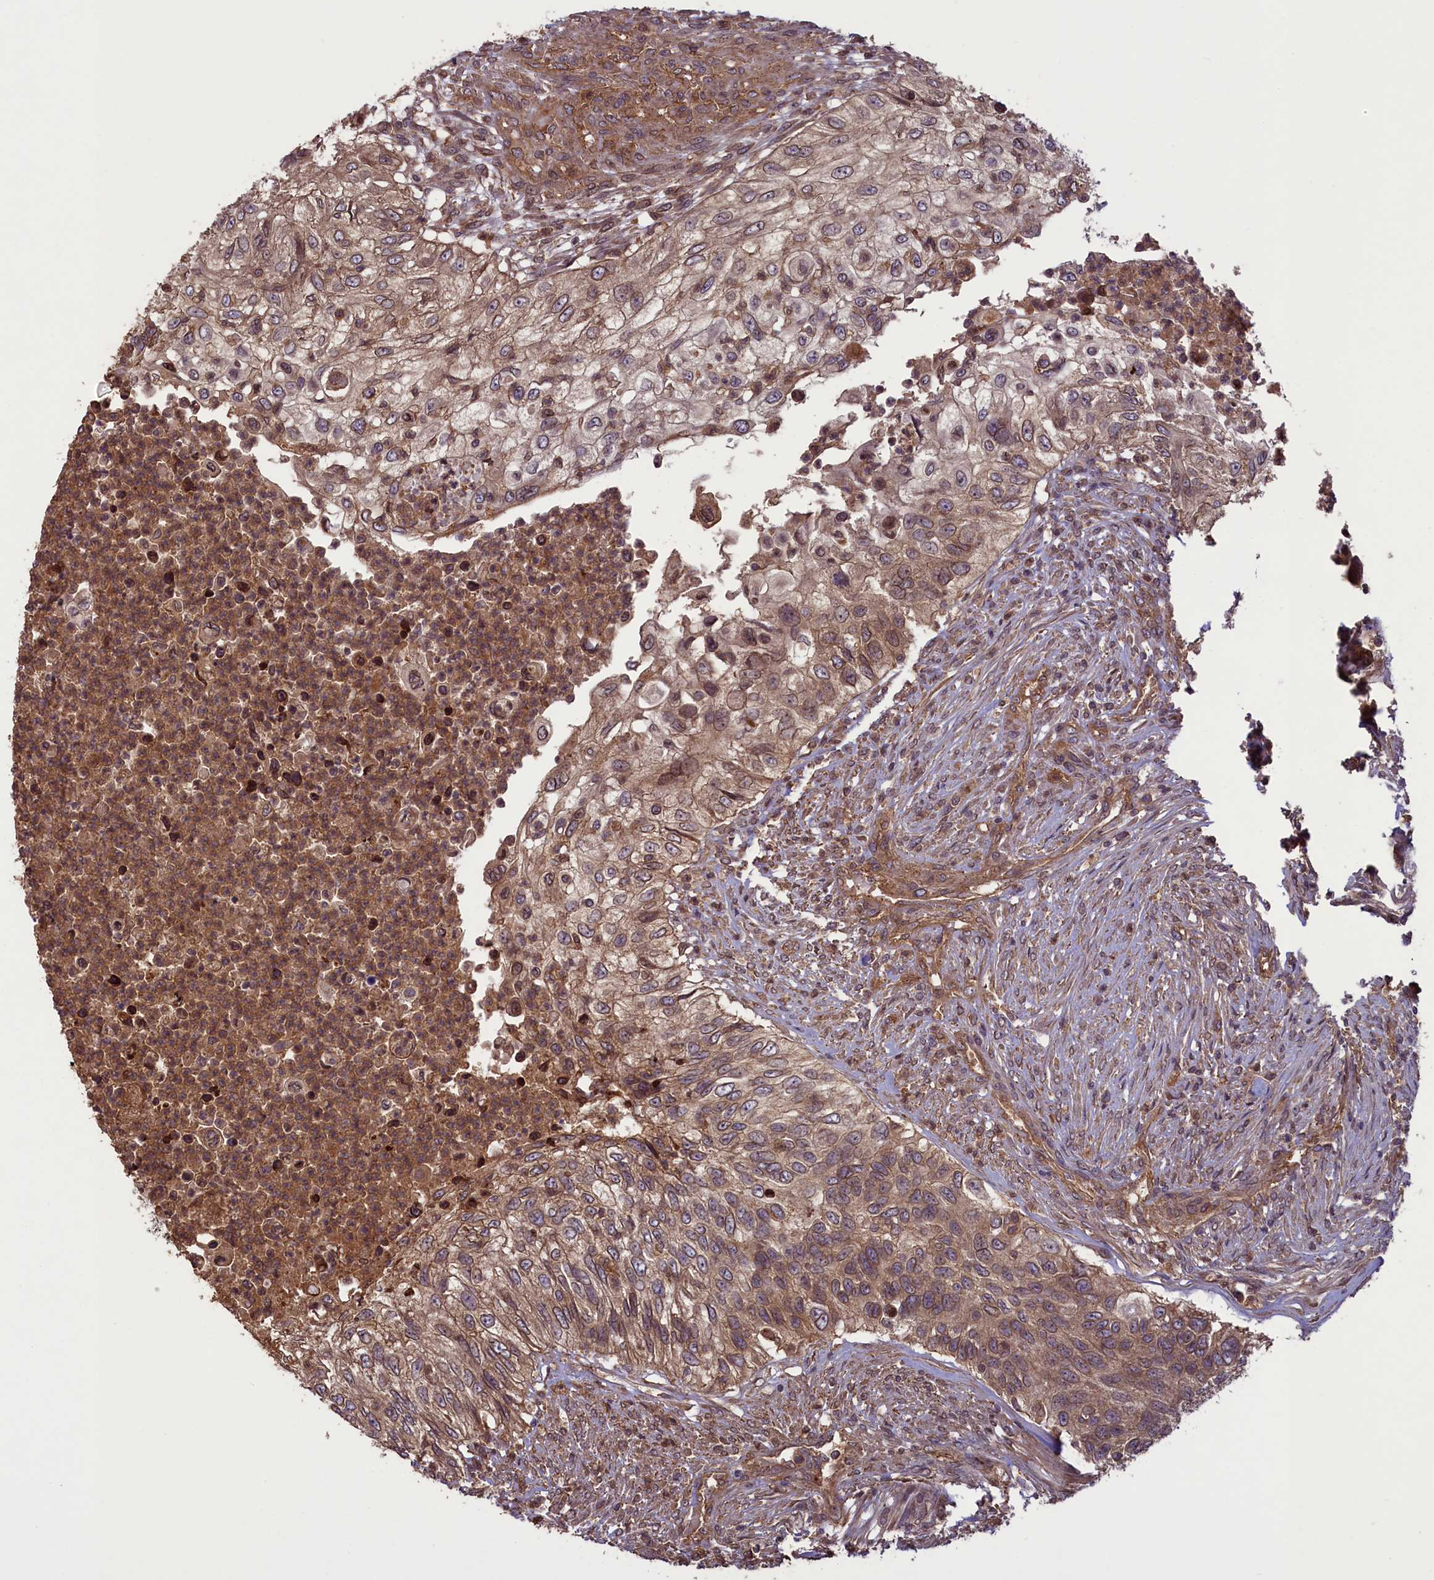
{"staining": {"intensity": "moderate", "quantity": ">75%", "location": "cytoplasmic/membranous"}, "tissue": "urothelial cancer", "cell_type": "Tumor cells", "image_type": "cancer", "snomed": [{"axis": "morphology", "description": "Urothelial carcinoma, High grade"}, {"axis": "topography", "description": "Urinary bladder"}], "caption": "Human urothelial cancer stained with a protein marker shows moderate staining in tumor cells.", "gene": "CCDC125", "patient": {"sex": "female", "age": 60}}